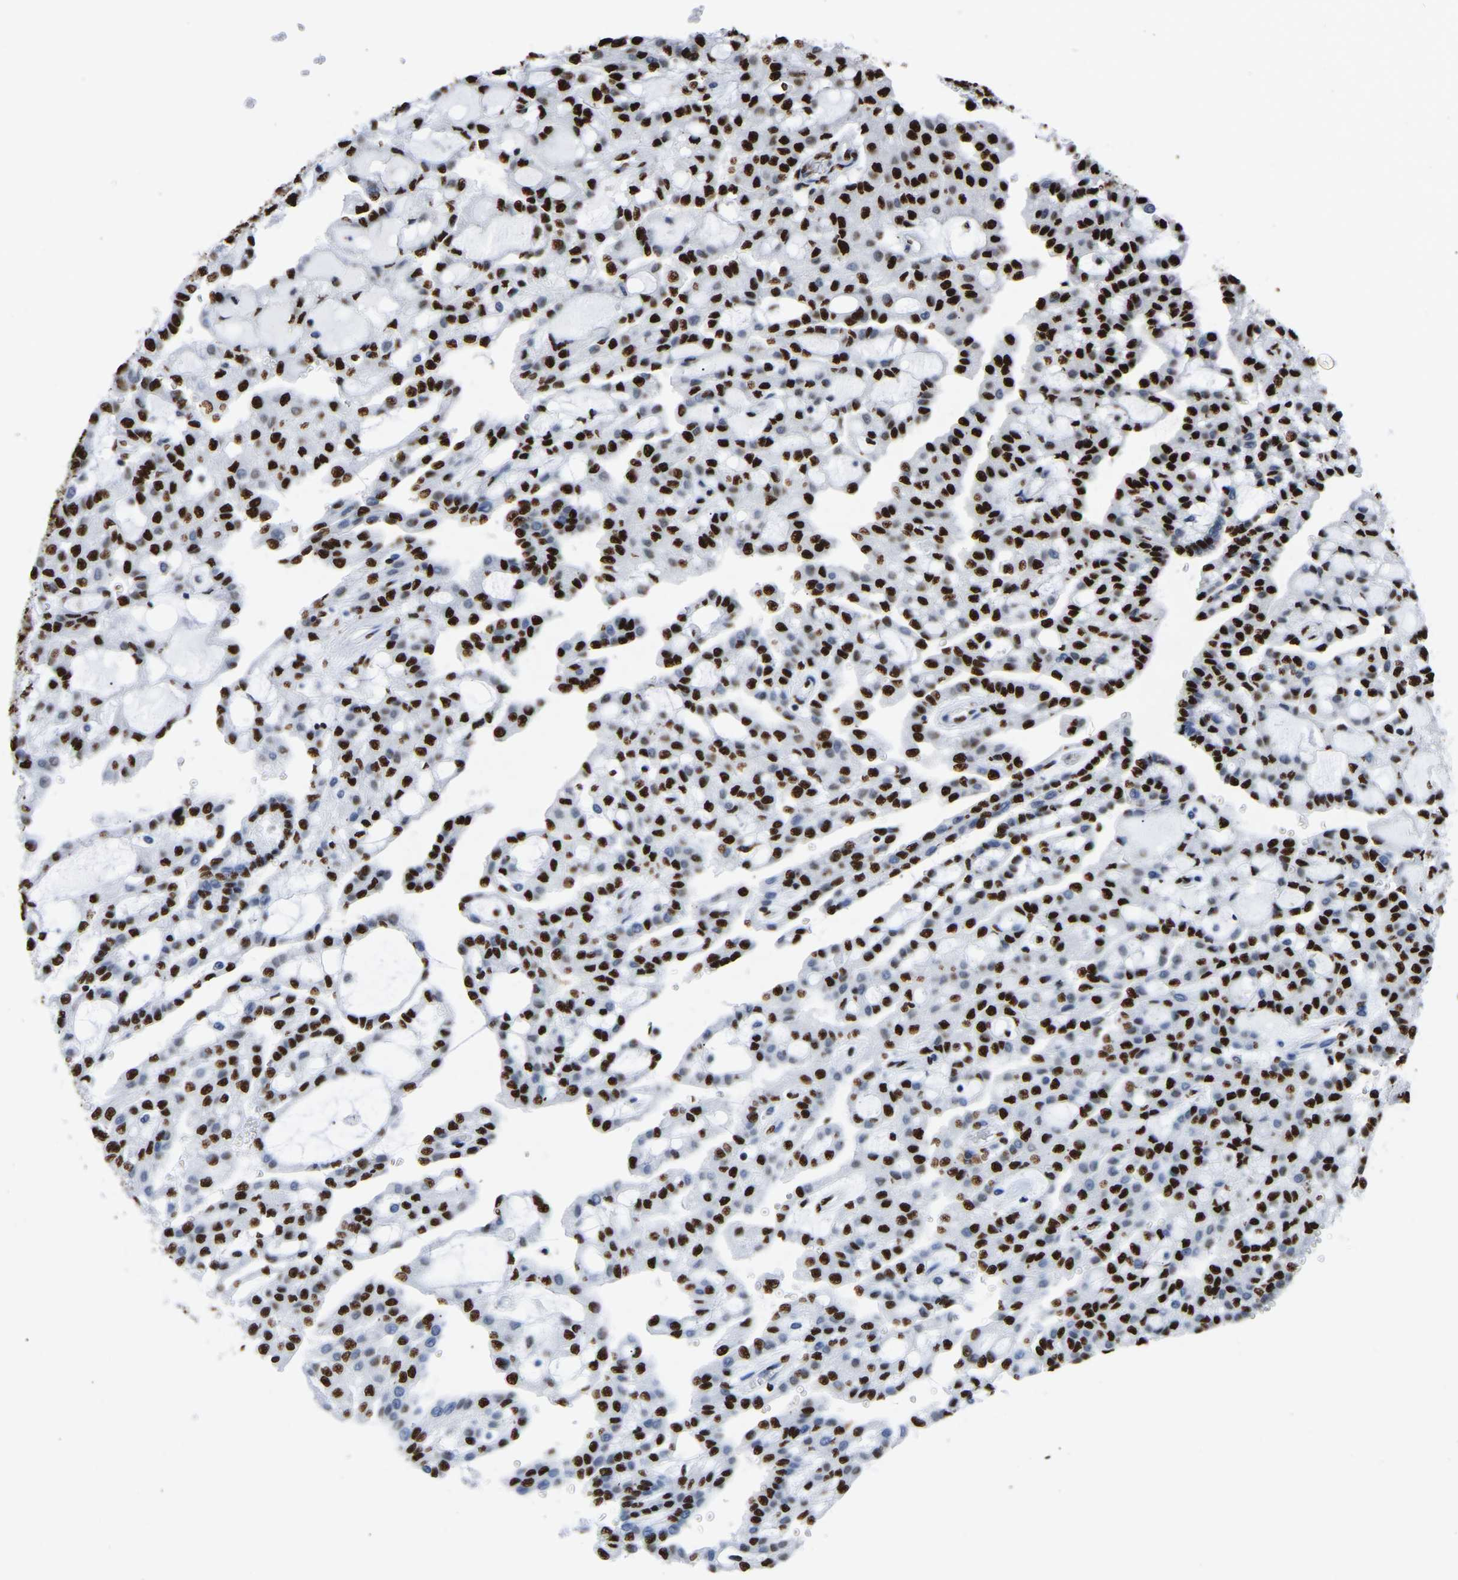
{"staining": {"intensity": "strong", "quantity": ">75%", "location": "nuclear"}, "tissue": "renal cancer", "cell_type": "Tumor cells", "image_type": "cancer", "snomed": [{"axis": "morphology", "description": "Adenocarcinoma, NOS"}, {"axis": "topography", "description": "Kidney"}], "caption": "Strong nuclear expression is present in about >75% of tumor cells in renal adenocarcinoma. The staining is performed using DAB (3,3'-diaminobenzidine) brown chromogen to label protein expression. The nuclei are counter-stained blue using hematoxylin.", "gene": "RBL2", "patient": {"sex": "male", "age": 63}}